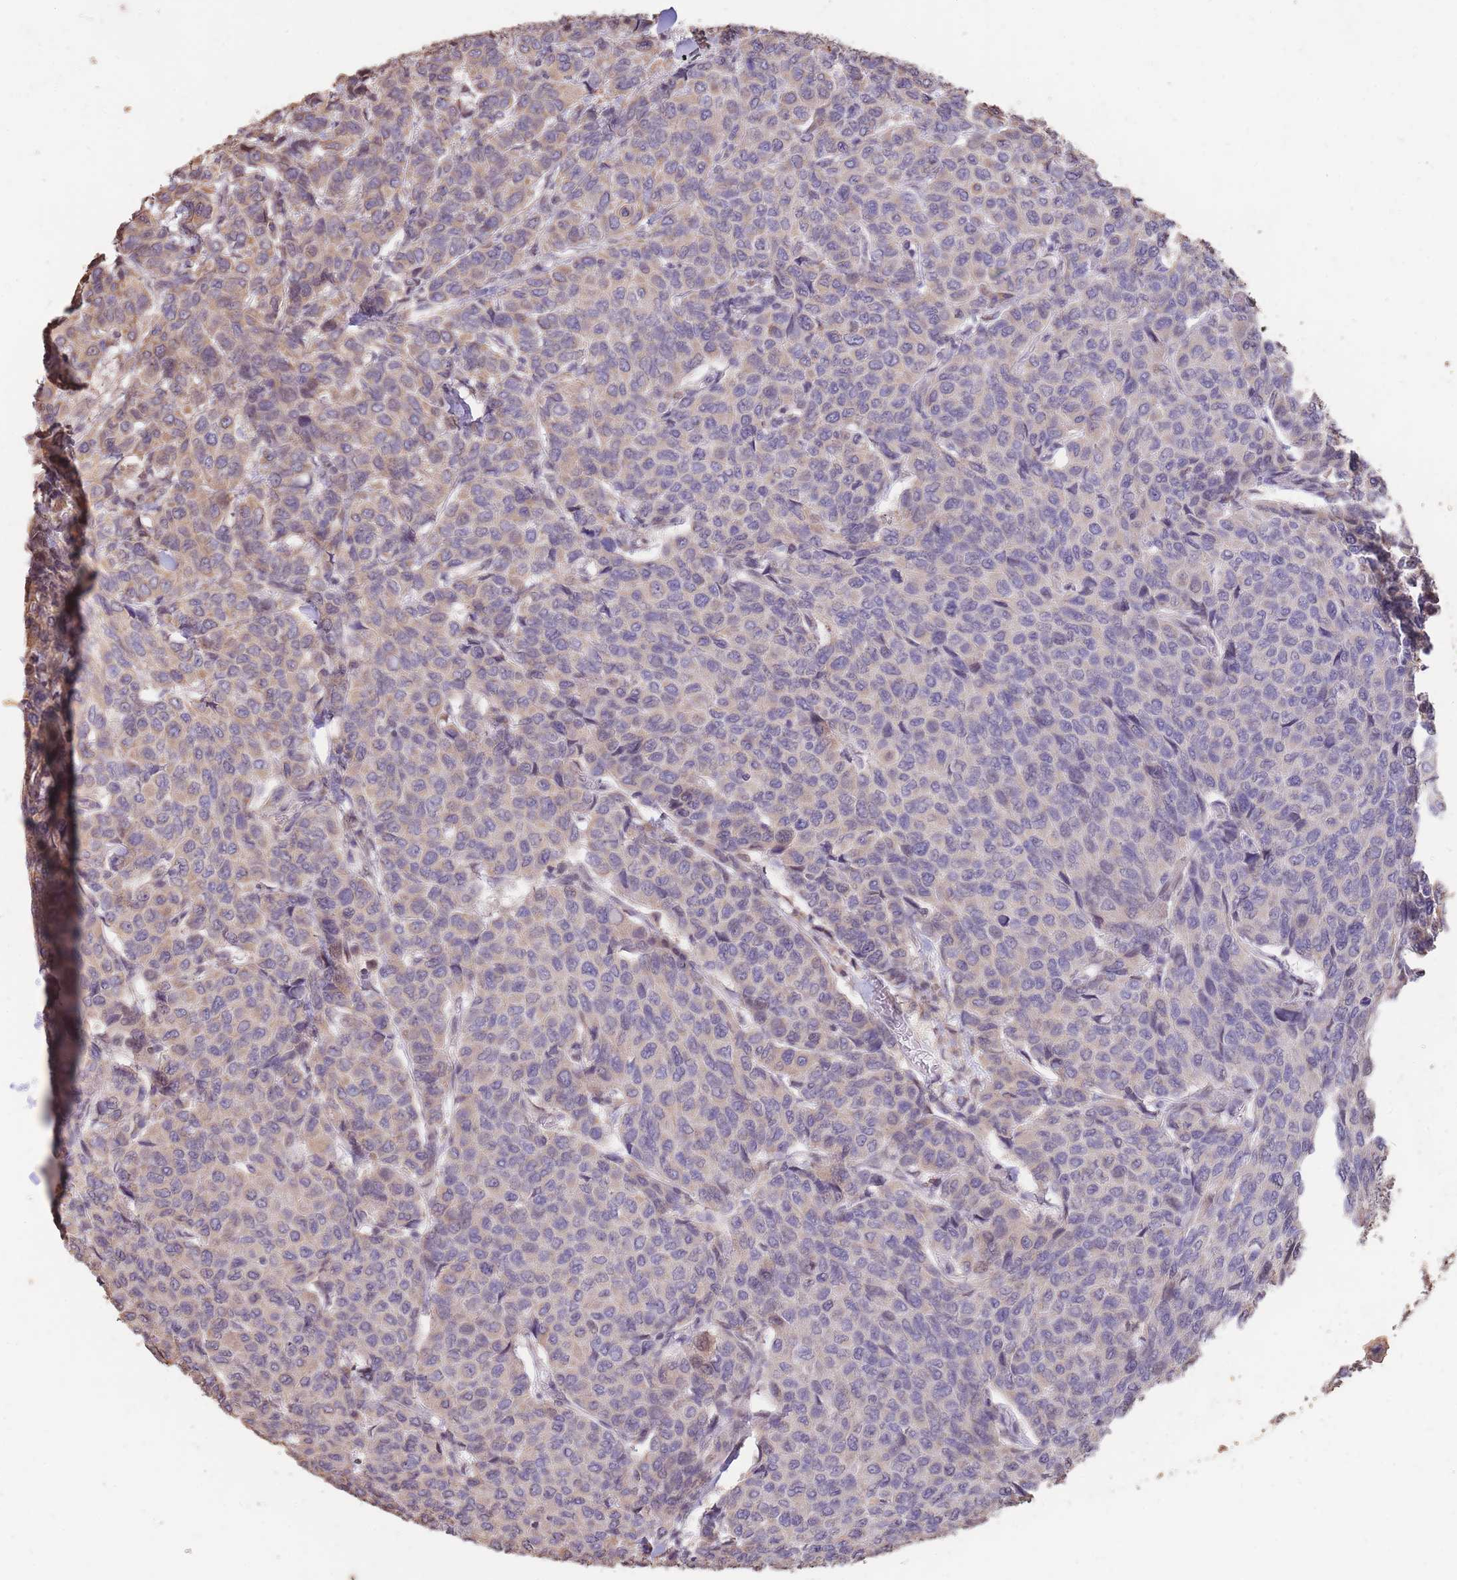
{"staining": {"intensity": "weak", "quantity": "25%-75%", "location": "cytoplasmic/membranous"}, "tissue": "breast cancer", "cell_type": "Tumor cells", "image_type": "cancer", "snomed": [{"axis": "morphology", "description": "Duct carcinoma"}, {"axis": "topography", "description": "Breast"}], "caption": "Protein staining shows weak cytoplasmic/membranous expression in approximately 25%-75% of tumor cells in breast cancer (intraductal carcinoma).", "gene": "RGS14", "patient": {"sex": "female", "age": 55}}